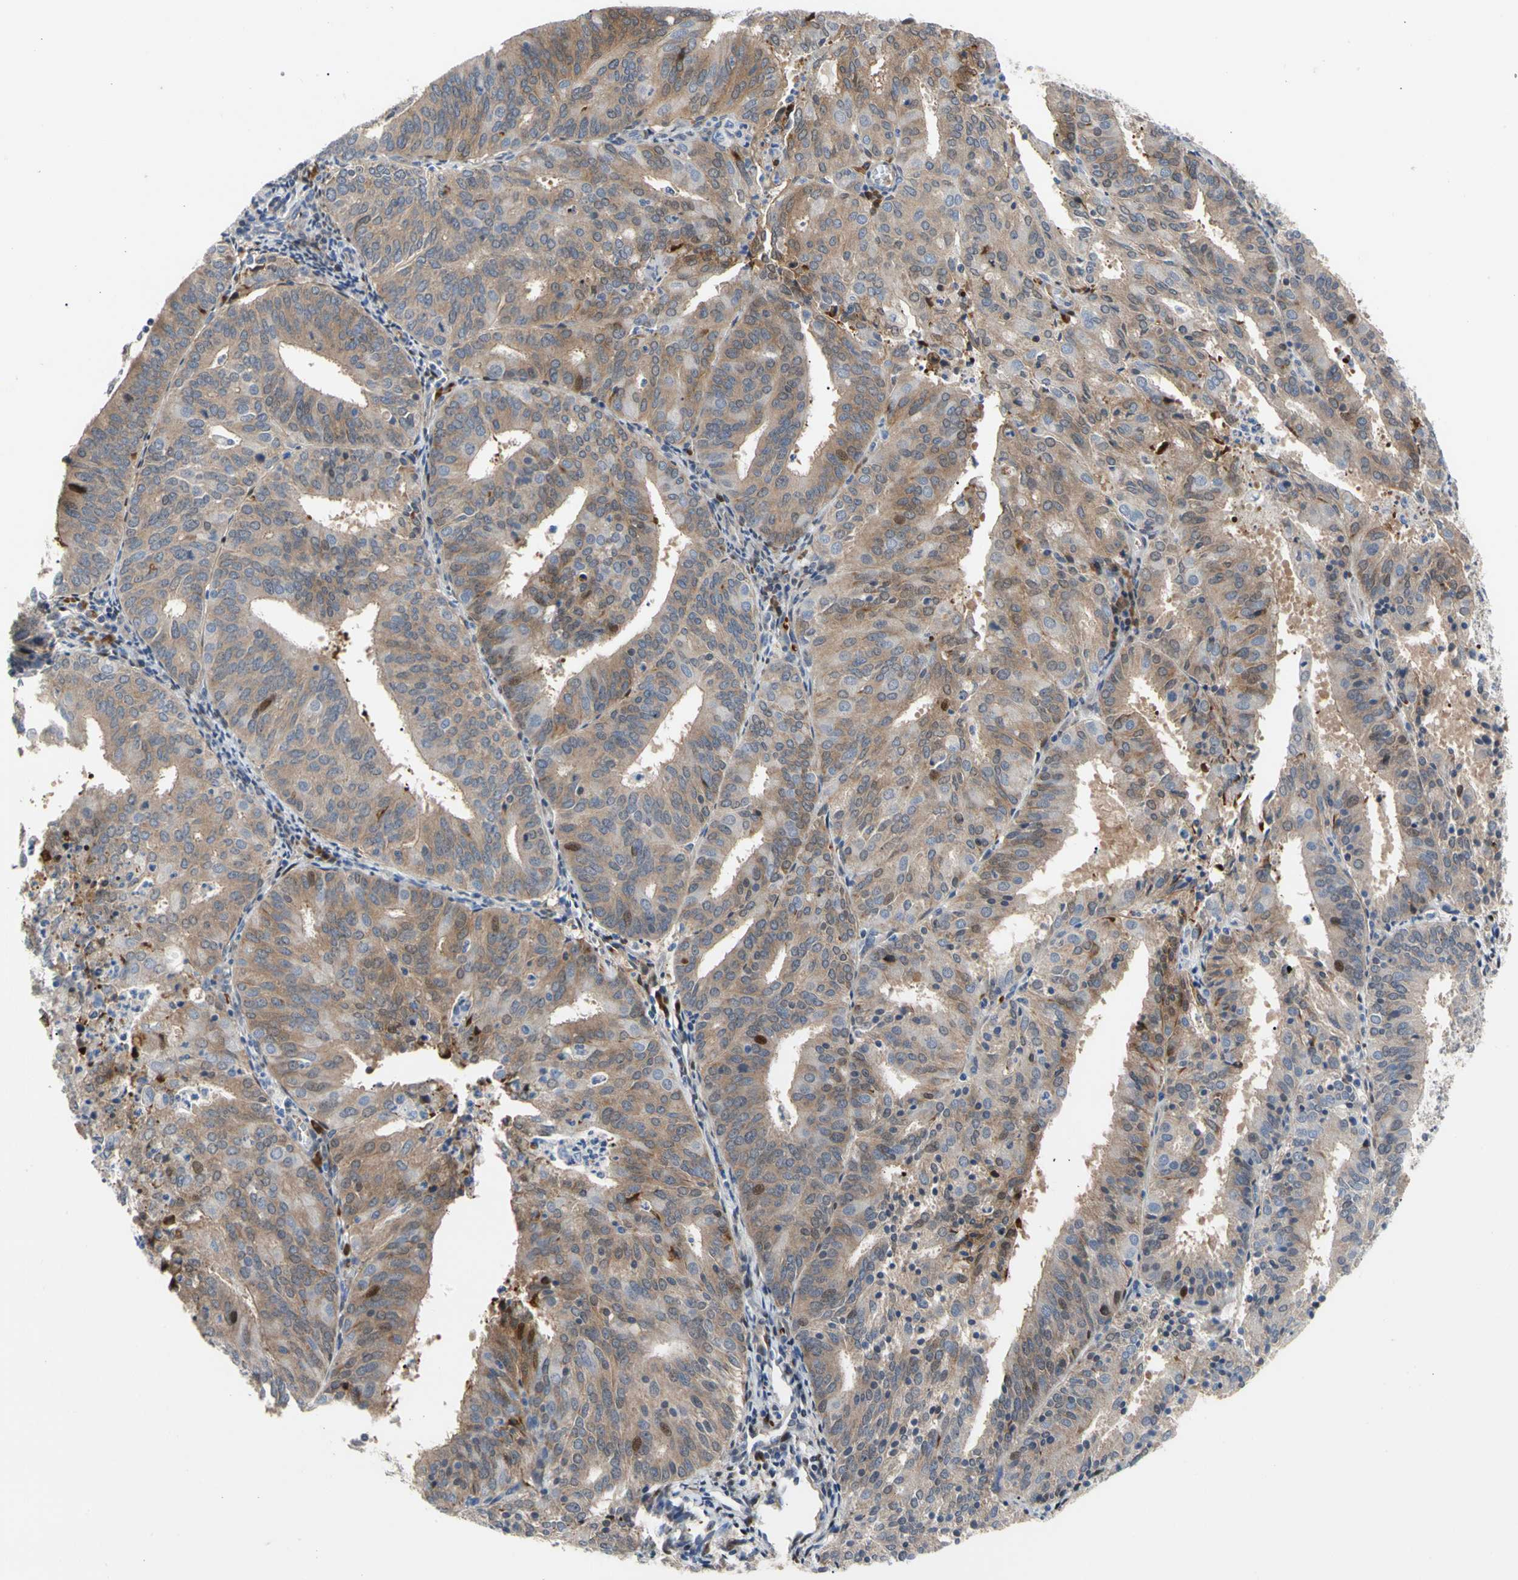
{"staining": {"intensity": "weak", "quantity": "<25%", "location": "cytoplasmic/membranous"}, "tissue": "endometrial cancer", "cell_type": "Tumor cells", "image_type": "cancer", "snomed": [{"axis": "morphology", "description": "Adenocarcinoma, NOS"}, {"axis": "topography", "description": "Uterus"}], "caption": "Immunohistochemistry (IHC) image of endometrial adenocarcinoma stained for a protein (brown), which demonstrates no positivity in tumor cells.", "gene": "HMGCR", "patient": {"sex": "female", "age": 60}}